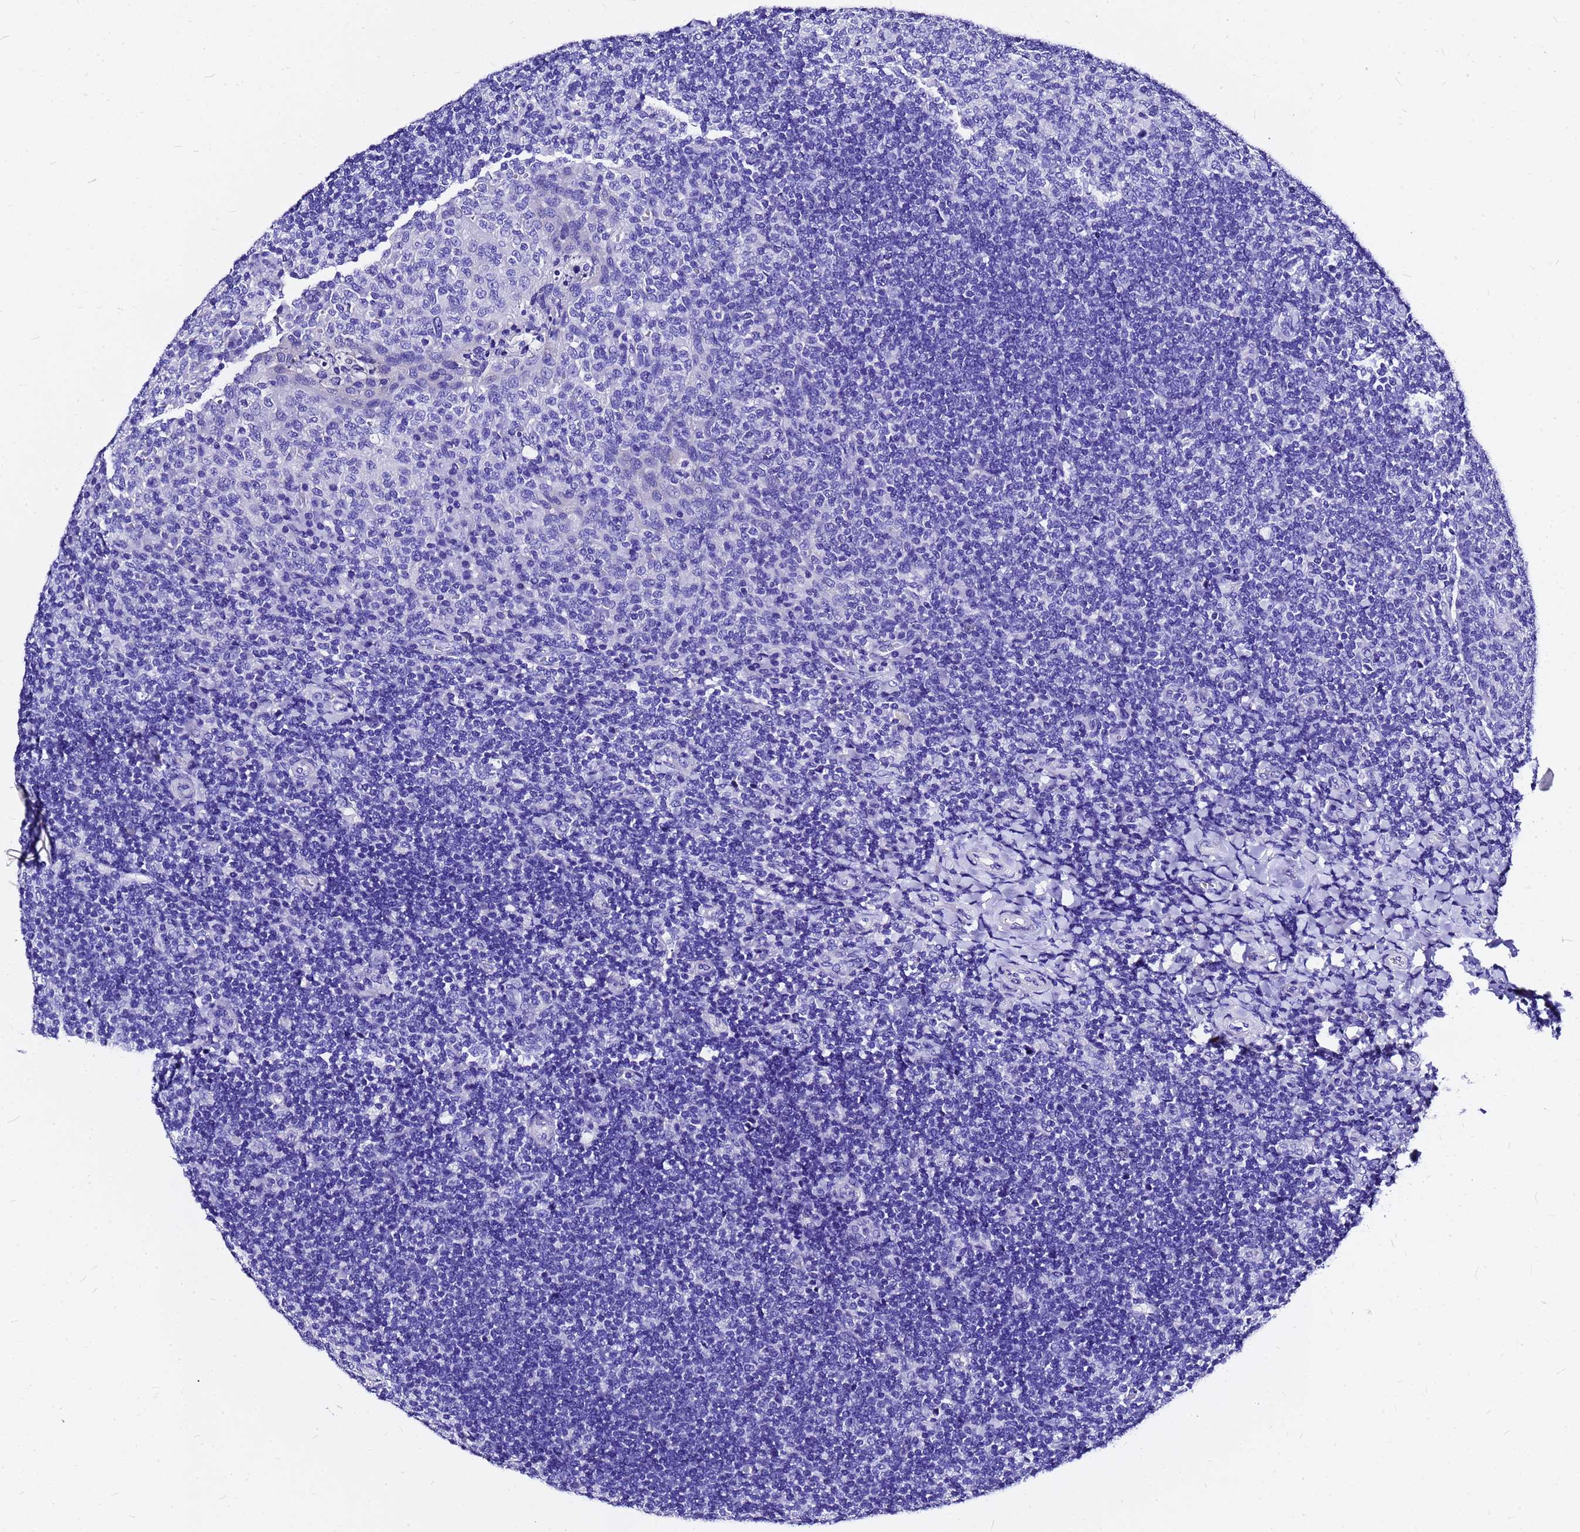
{"staining": {"intensity": "negative", "quantity": "none", "location": "none"}, "tissue": "tonsil", "cell_type": "Germinal center cells", "image_type": "normal", "snomed": [{"axis": "morphology", "description": "Normal tissue, NOS"}, {"axis": "topography", "description": "Tonsil"}], "caption": "A high-resolution histopathology image shows immunohistochemistry staining of unremarkable tonsil, which reveals no significant staining in germinal center cells.", "gene": "HERC4", "patient": {"sex": "female", "age": 10}}